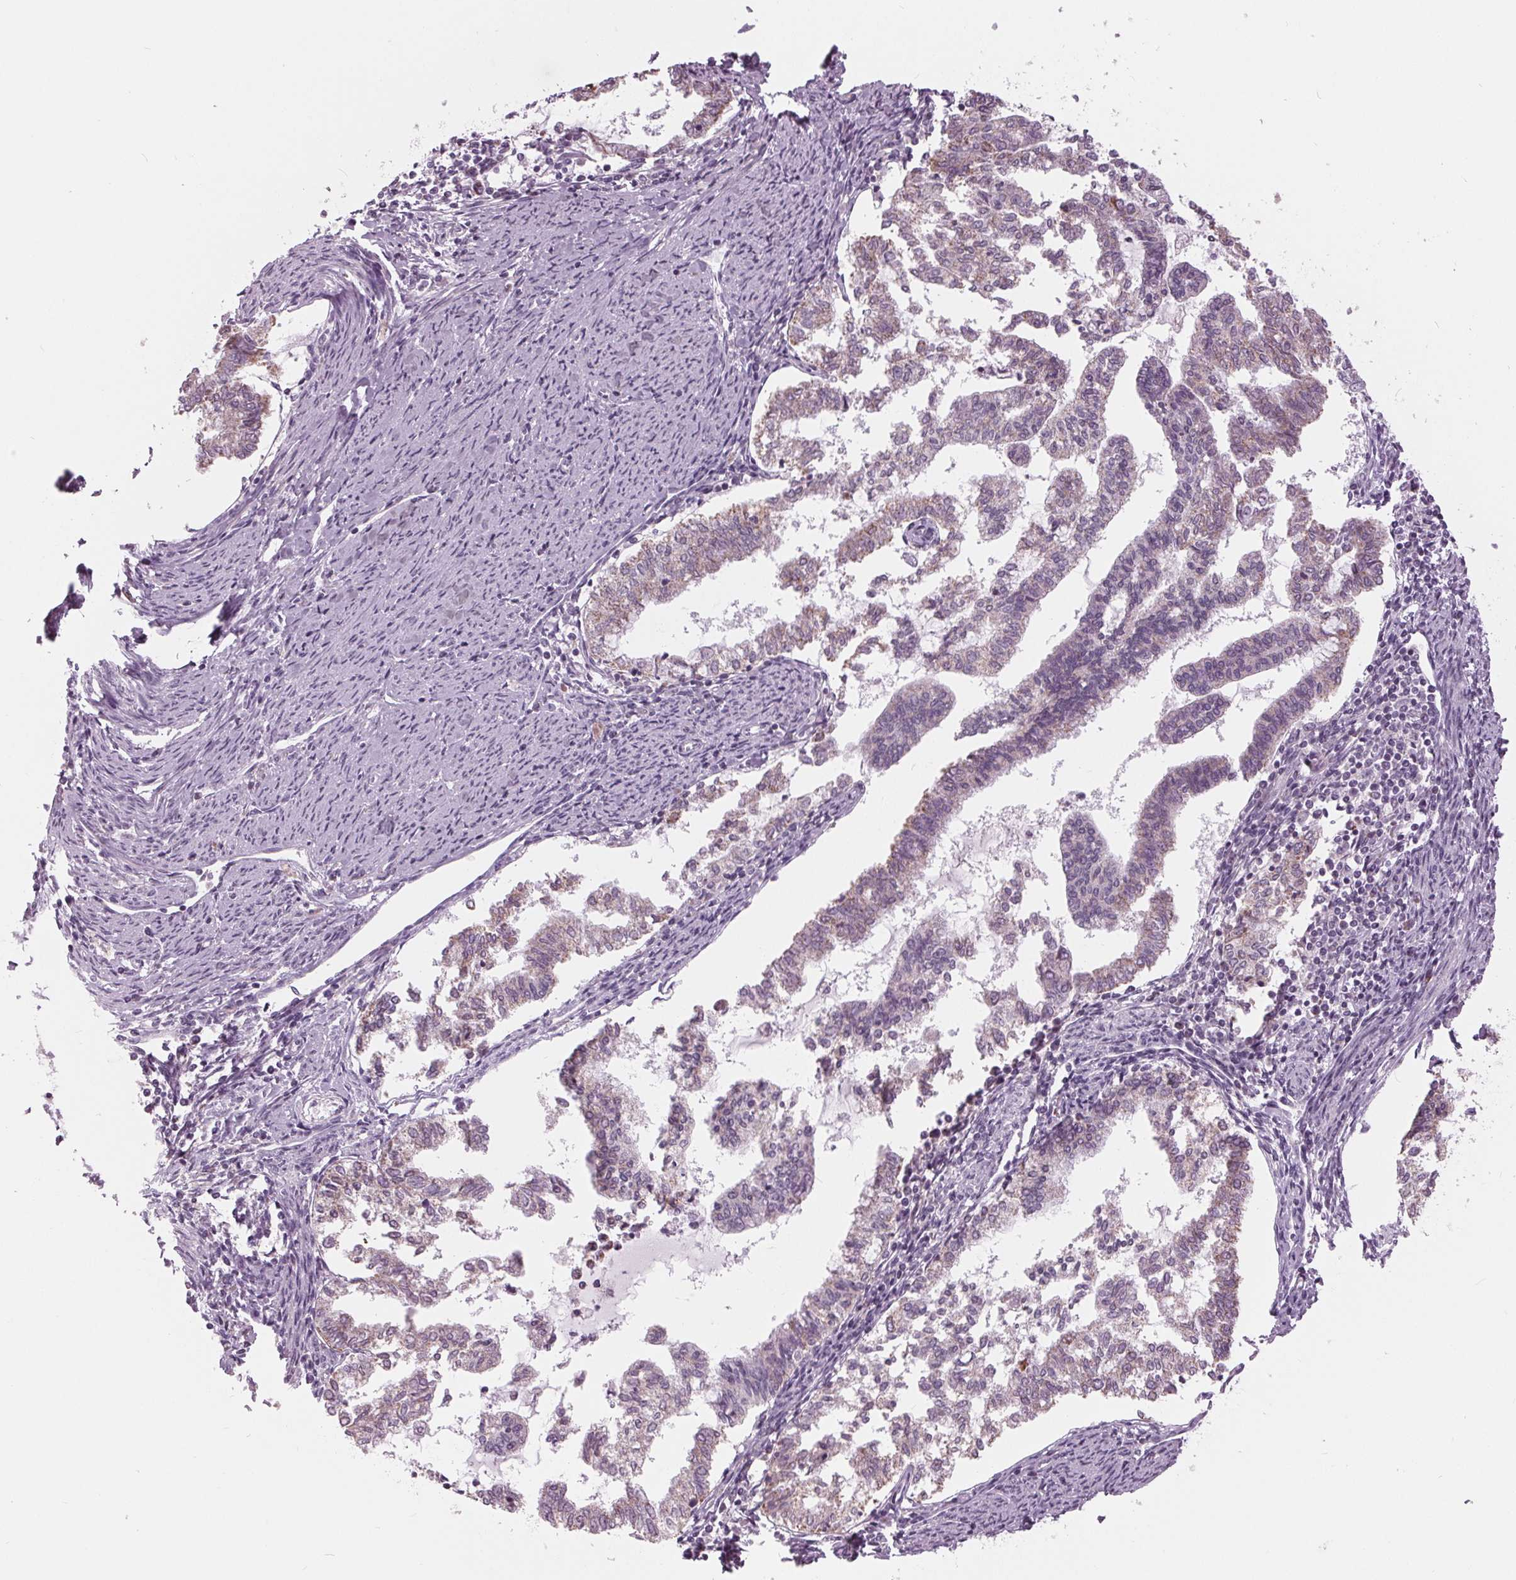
{"staining": {"intensity": "weak", "quantity": "<25%", "location": "cytoplasmic/membranous"}, "tissue": "endometrial cancer", "cell_type": "Tumor cells", "image_type": "cancer", "snomed": [{"axis": "morphology", "description": "Adenocarcinoma, NOS"}, {"axis": "topography", "description": "Endometrium"}], "caption": "Tumor cells are negative for brown protein staining in endometrial cancer.", "gene": "SAMD4A", "patient": {"sex": "female", "age": 79}}